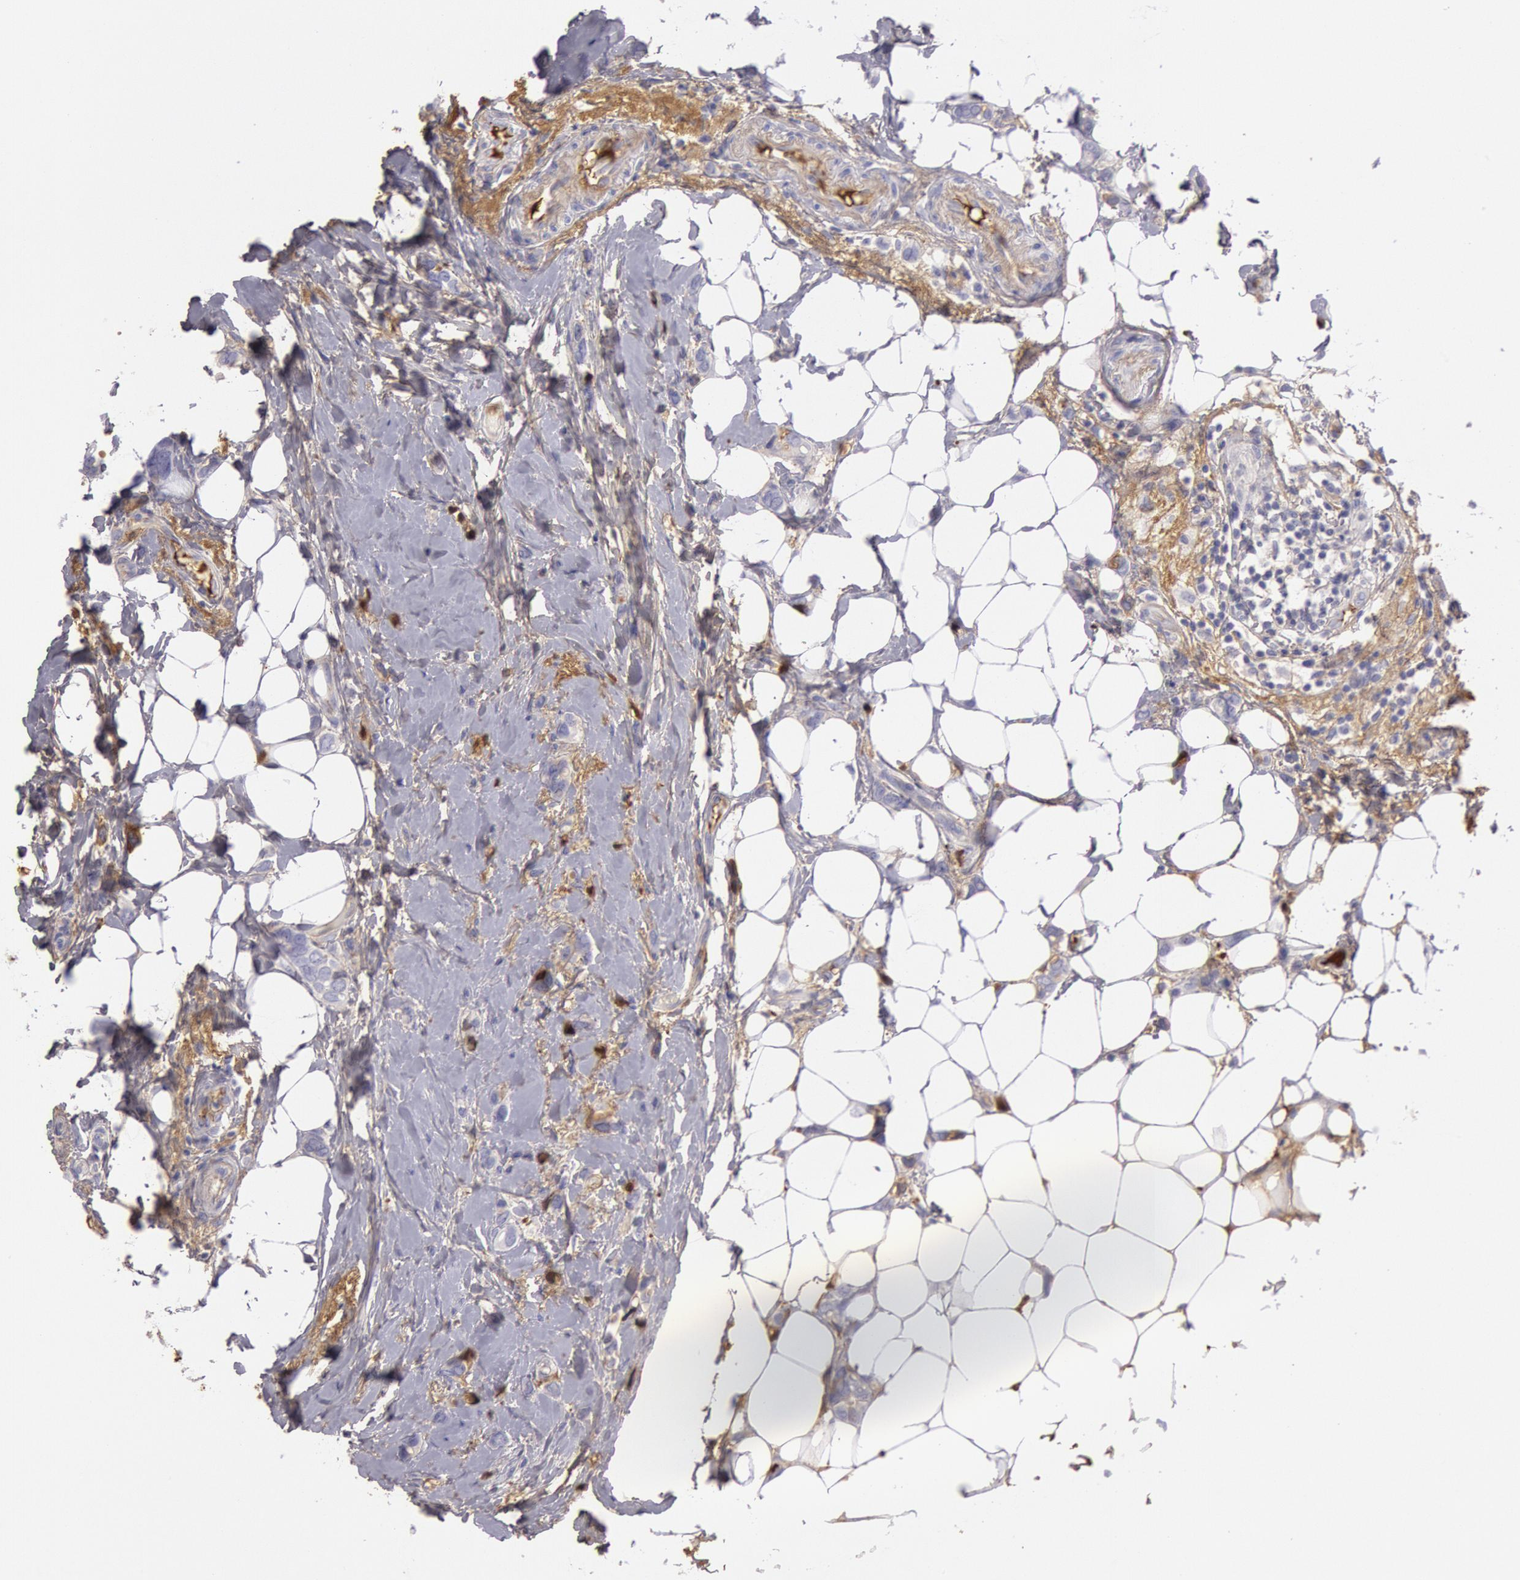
{"staining": {"intensity": "moderate", "quantity": "25%-75%", "location": "cytoplasmic/membranous"}, "tissue": "breast cancer", "cell_type": "Tumor cells", "image_type": "cancer", "snomed": [{"axis": "morphology", "description": "Duct carcinoma"}, {"axis": "topography", "description": "Breast"}], "caption": "An image of human breast cancer (invasive ductal carcinoma) stained for a protein shows moderate cytoplasmic/membranous brown staining in tumor cells.", "gene": "IGHG1", "patient": {"sex": "female", "age": 72}}